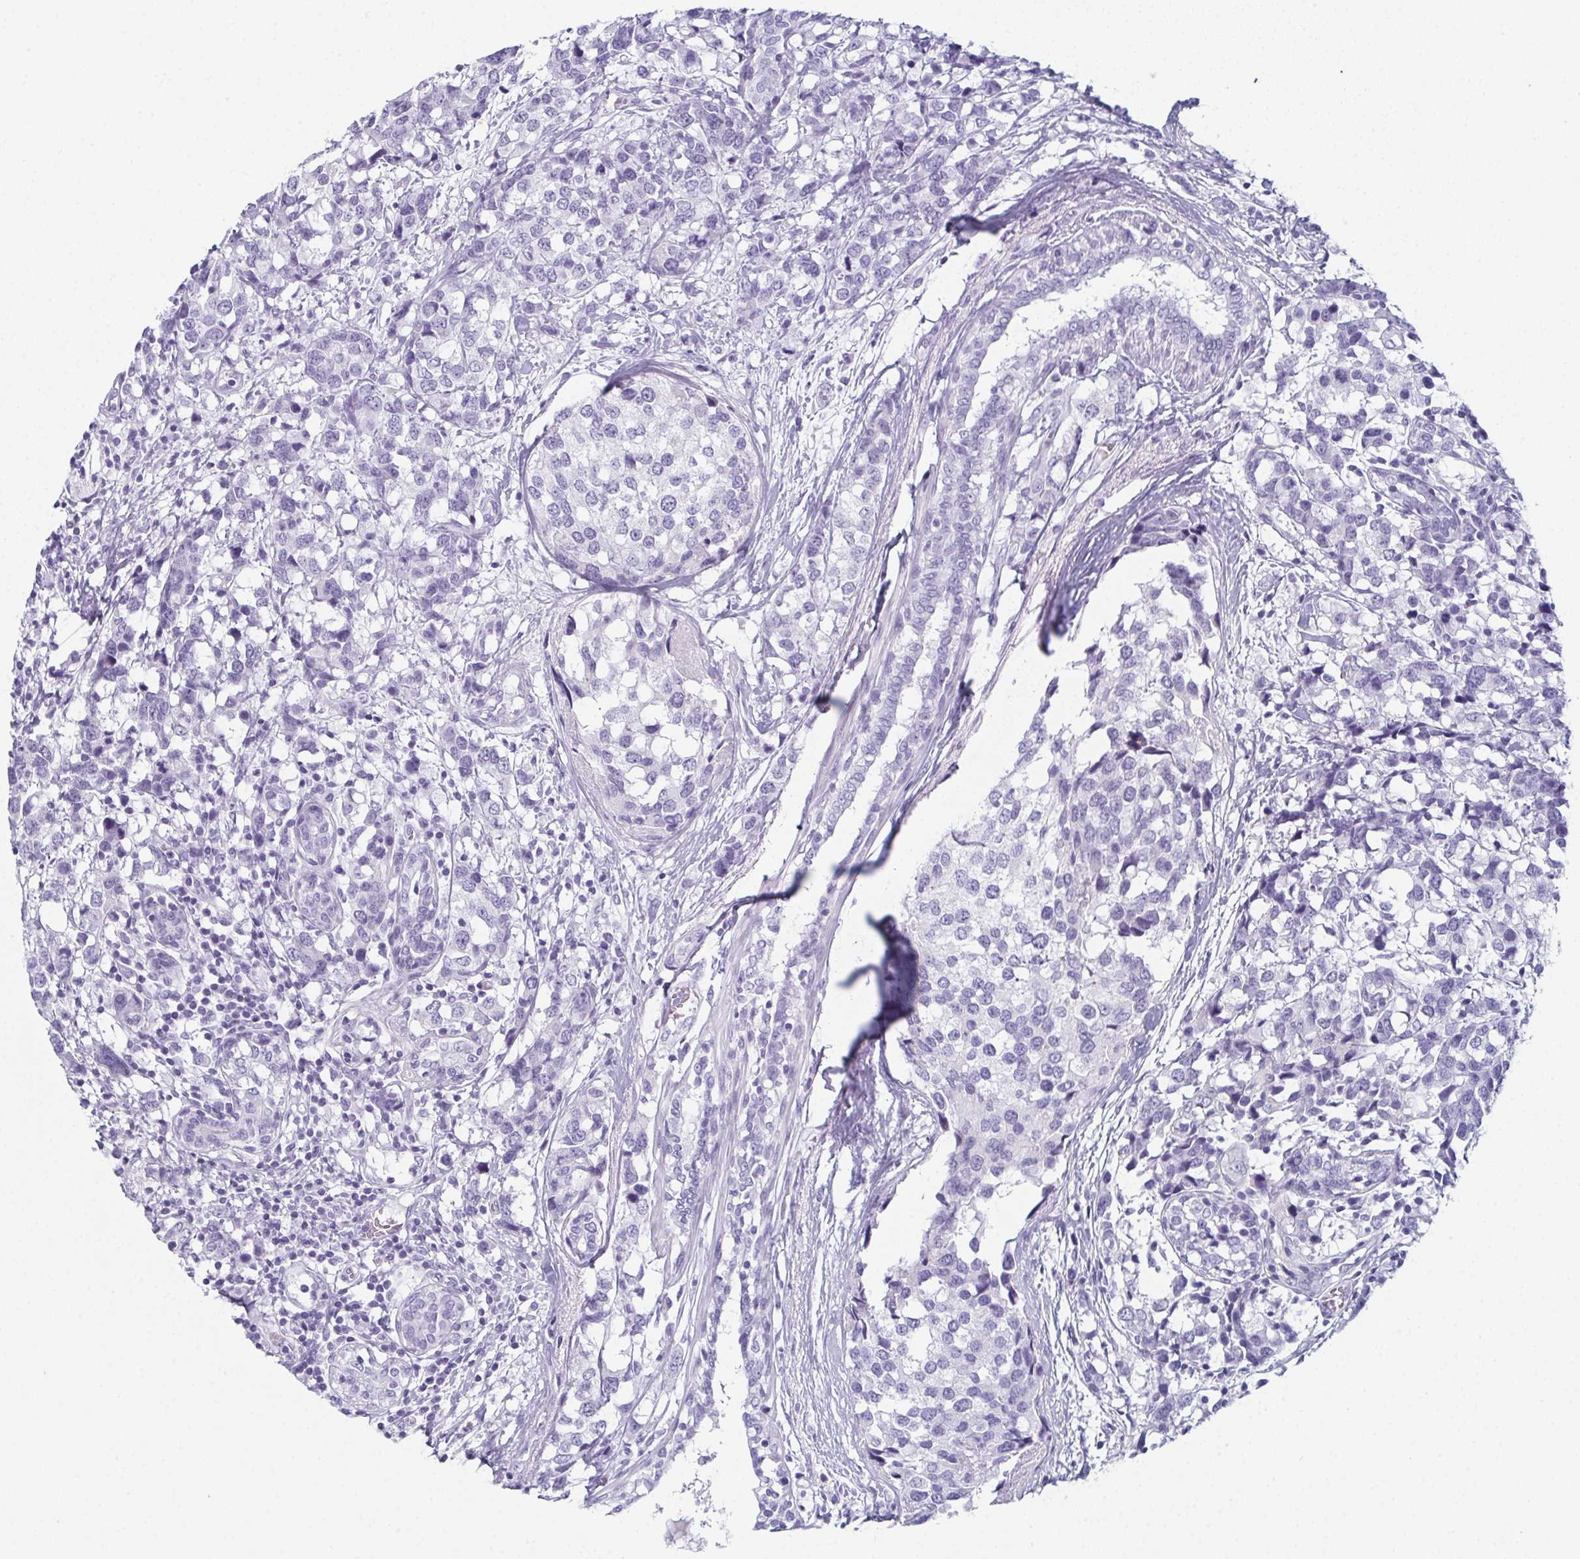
{"staining": {"intensity": "negative", "quantity": "none", "location": "none"}, "tissue": "breast cancer", "cell_type": "Tumor cells", "image_type": "cancer", "snomed": [{"axis": "morphology", "description": "Lobular carcinoma"}, {"axis": "topography", "description": "Breast"}], "caption": "Tumor cells are negative for protein expression in human breast lobular carcinoma.", "gene": "ENKUR", "patient": {"sex": "female", "age": 59}}